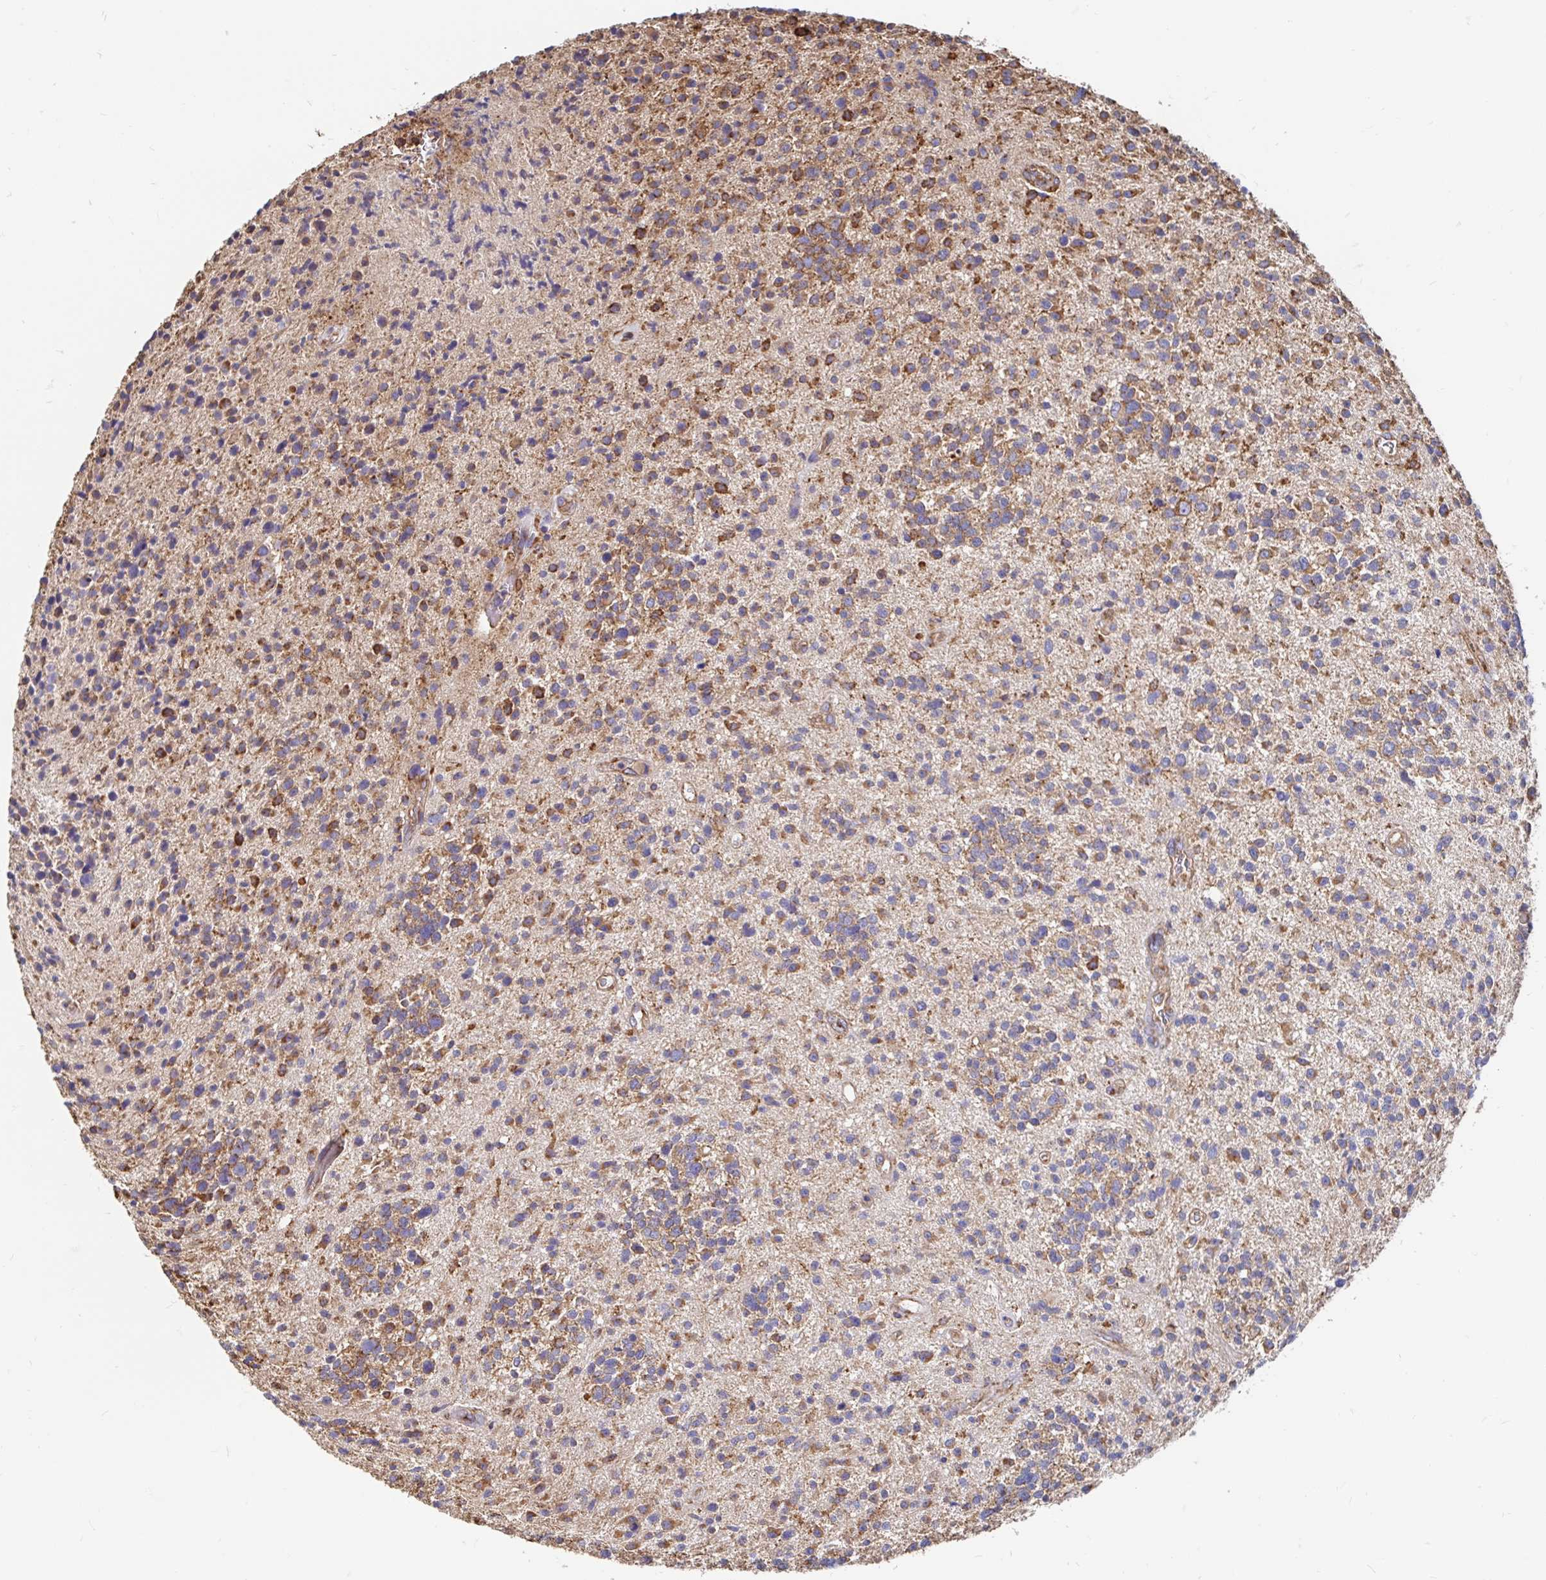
{"staining": {"intensity": "moderate", "quantity": ">75%", "location": "cytoplasmic/membranous"}, "tissue": "glioma", "cell_type": "Tumor cells", "image_type": "cancer", "snomed": [{"axis": "morphology", "description": "Glioma, malignant, High grade"}, {"axis": "topography", "description": "Brain"}], "caption": "Glioma stained with a brown dye demonstrates moderate cytoplasmic/membranous positive expression in approximately >75% of tumor cells.", "gene": "CLTC", "patient": {"sex": "male", "age": 29}}